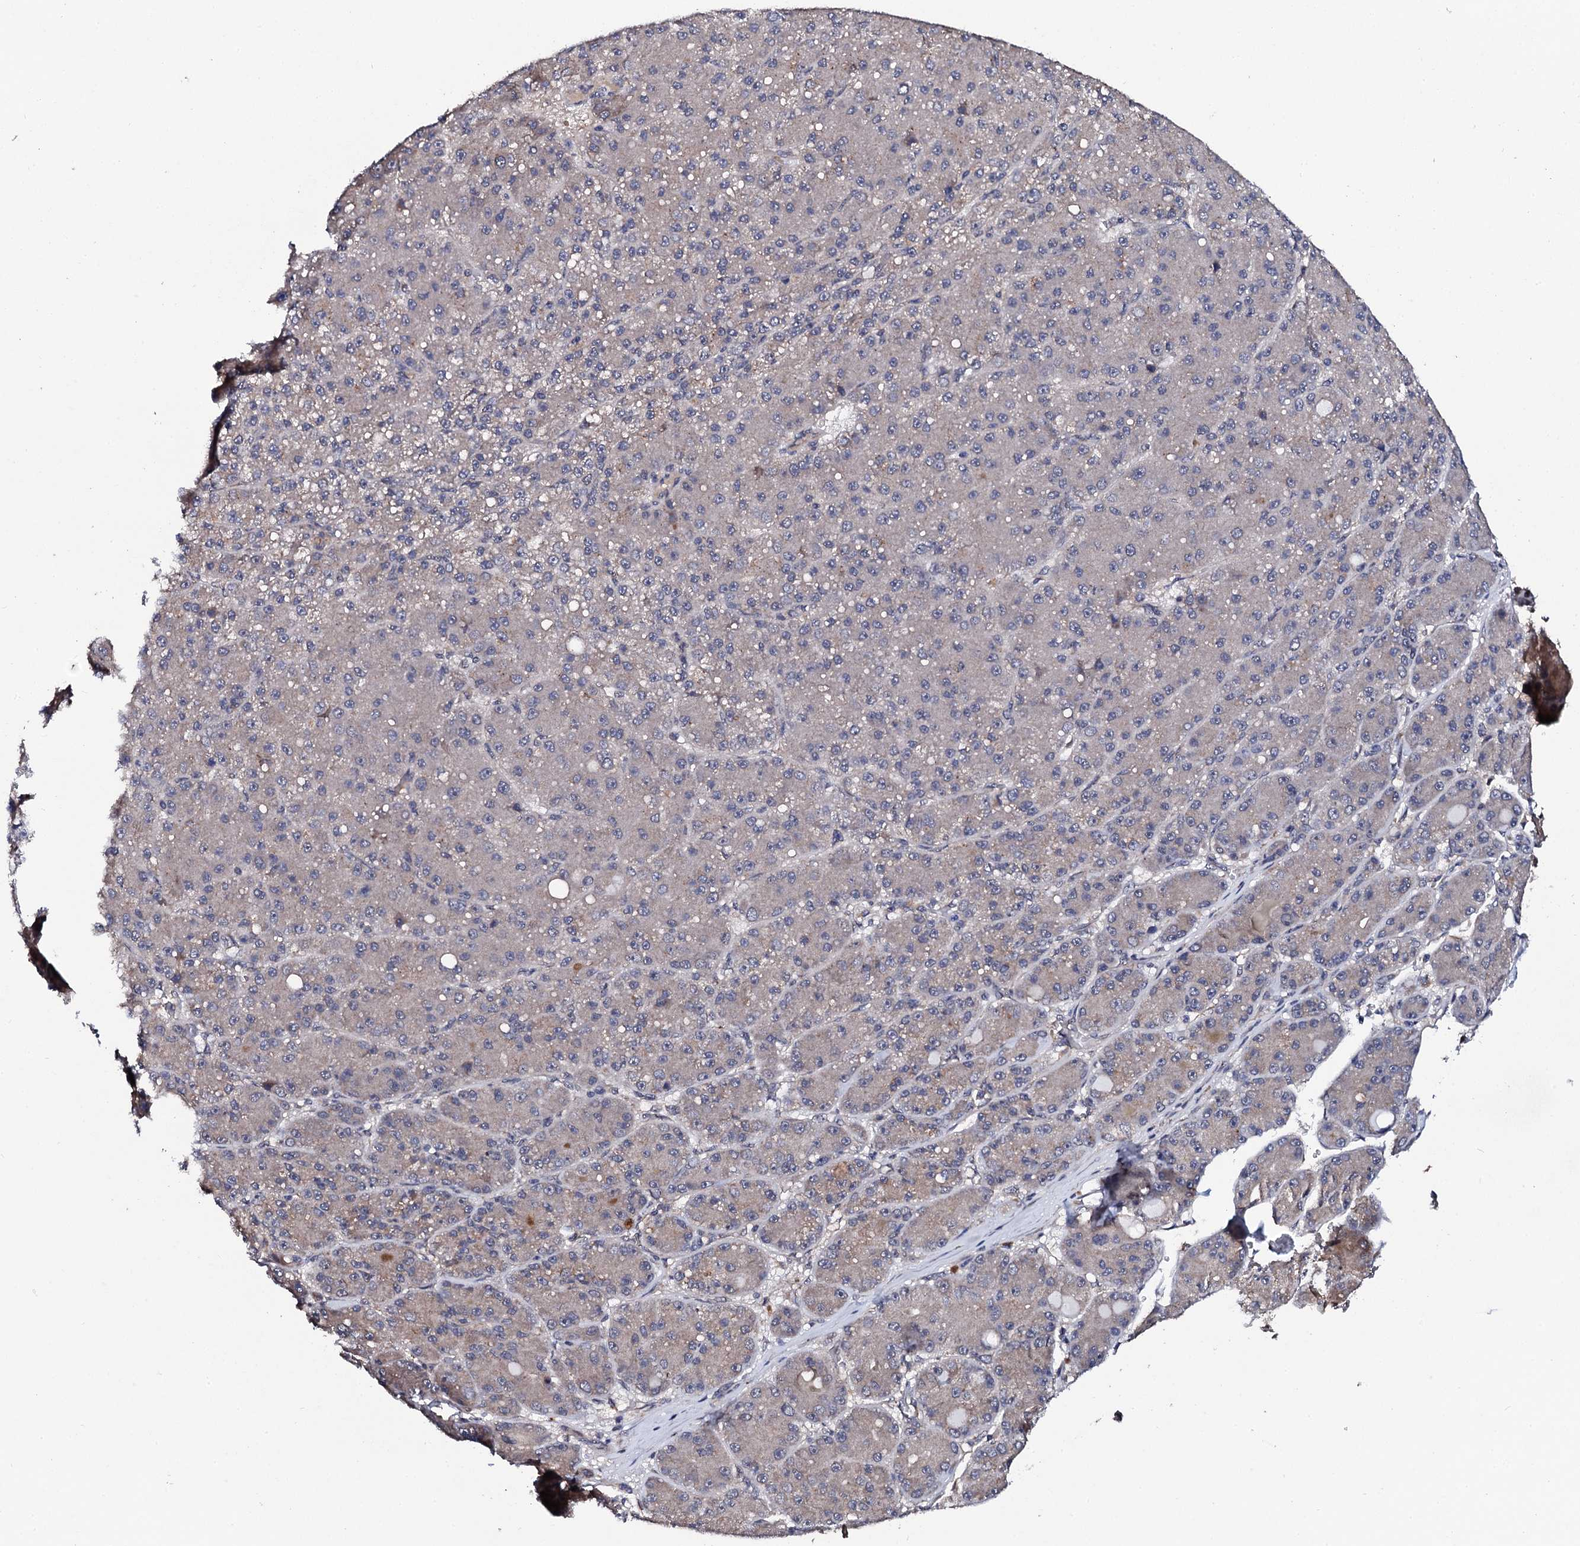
{"staining": {"intensity": "negative", "quantity": "none", "location": "none"}, "tissue": "liver cancer", "cell_type": "Tumor cells", "image_type": "cancer", "snomed": [{"axis": "morphology", "description": "Carcinoma, Hepatocellular, NOS"}, {"axis": "topography", "description": "Liver"}], "caption": "Immunohistochemistry image of human liver hepatocellular carcinoma stained for a protein (brown), which demonstrates no staining in tumor cells.", "gene": "IP6K1", "patient": {"sex": "male", "age": 67}}